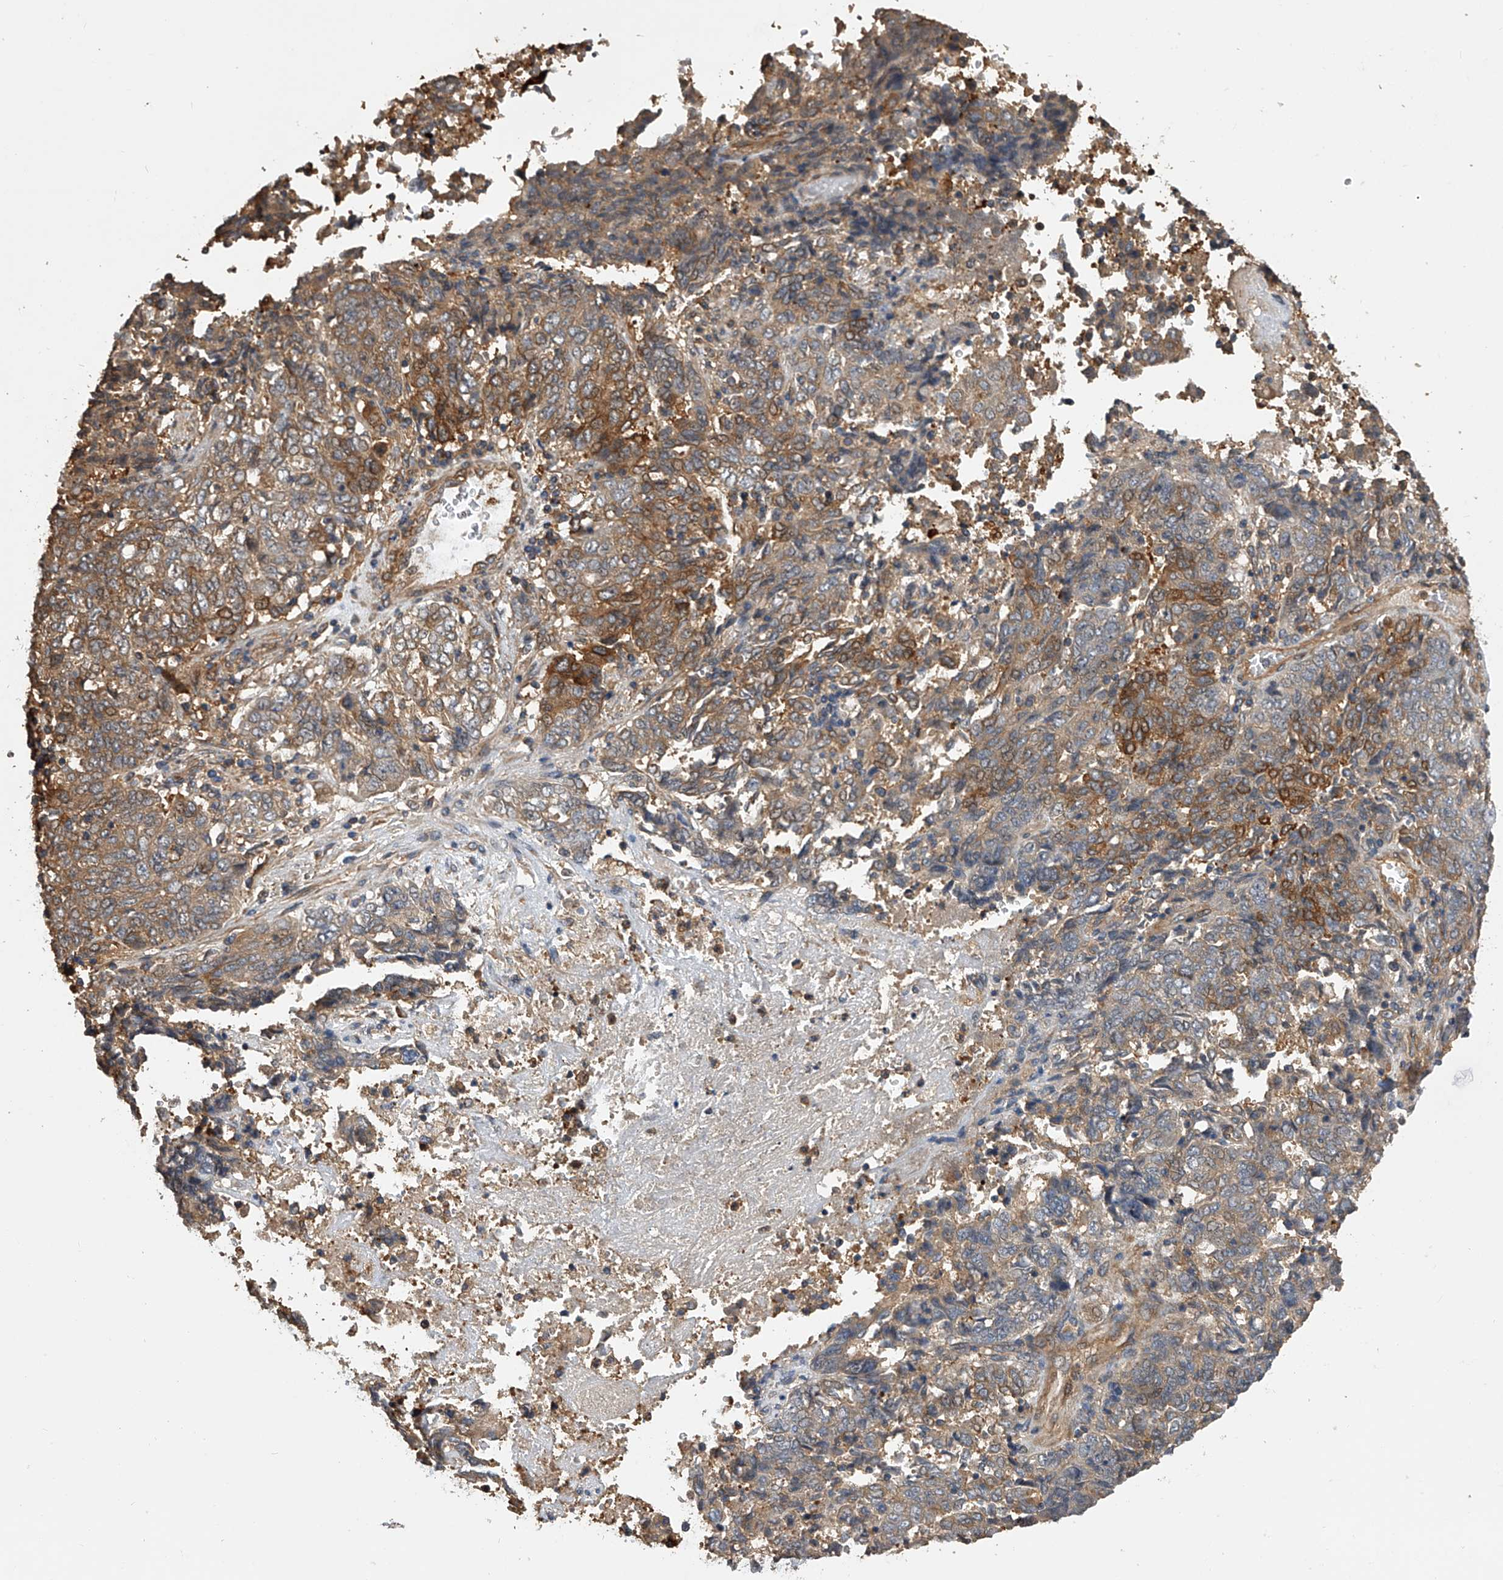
{"staining": {"intensity": "moderate", "quantity": "25%-75%", "location": "cytoplasmic/membranous"}, "tissue": "endometrial cancer", "cell_type": "Tumor cells", "image_type": "cancer", "snomed": [{"axis": "morphology", "description": "Adenocarcinoma, NOS"}, {"axis": "topography", "description": "Endometrium"}], "caption": "A brown stain shows moderate cytoplasmic/membranous expression of a protein in endometrial adenocarcinoma tumor cells. (DAB (3,3'-diaminobenzidine) IHC with brightfield microscopy, high magnification).", "gene": "PTPRA", "patient": {"sex": "female", "age": 80}}